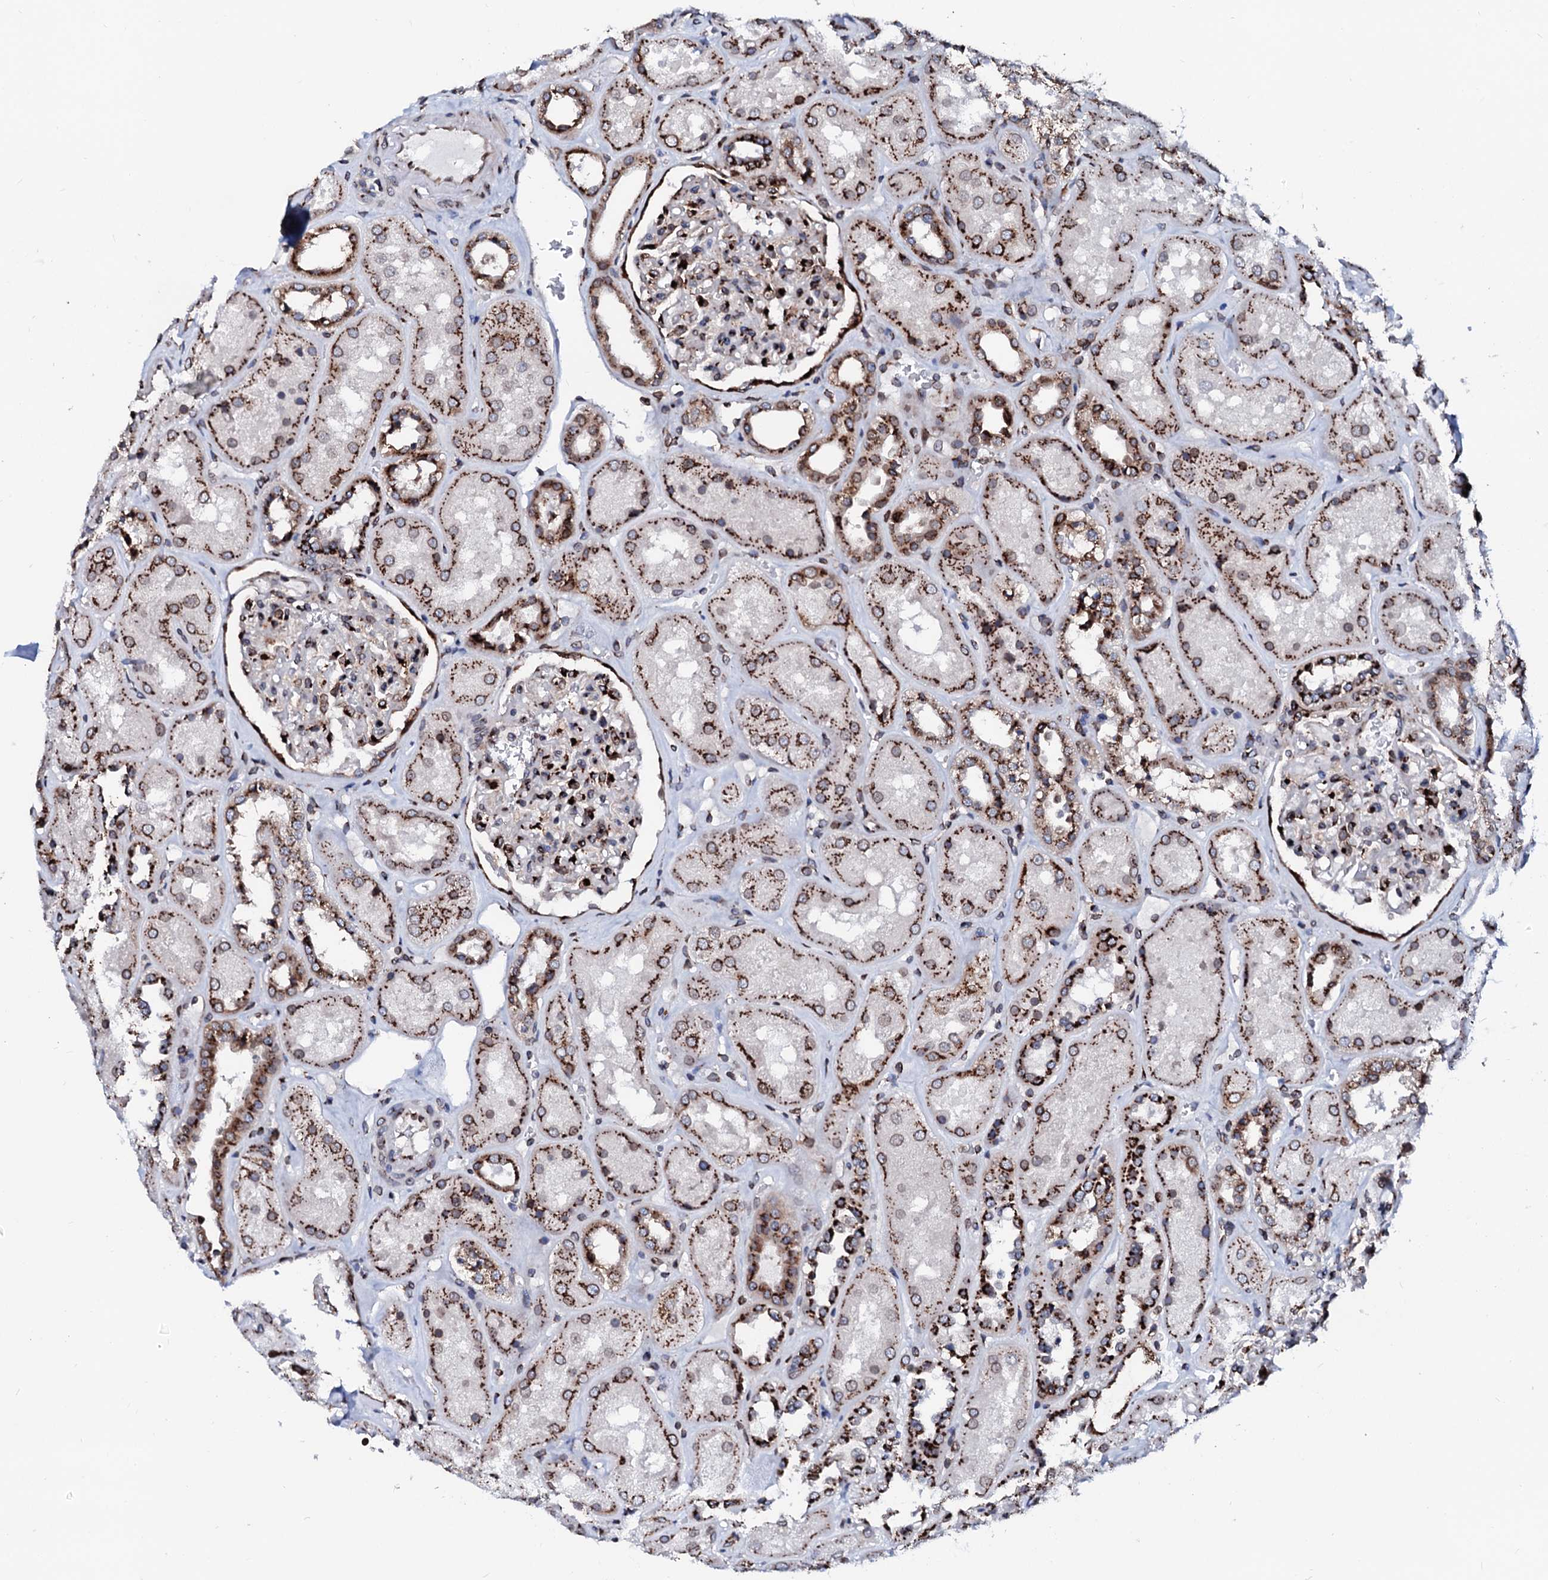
{"staining": {"intensity": "strong", "quantity": "25%-75%", "location": "cytoplasmic/membranous"}, "tissue": "kidney", "cell_type": "Cells in glomeruli", "image_type": "normal", "snomed": [{"axis": "morphology", "description": "Normal tissue, NOS"}, {"axis": "topography", "description": "Kidney"}], "caption": "The micrograph exhibits staining of normal kidney, revealing strong cytoplasmic/membranous protein expression (brown color) within cells in glomeruli. (Brightfield microscopy of DAB IHC at high magnification).", "gene": "TMCO3", "patient": {"sex": "male", "age": 70}}